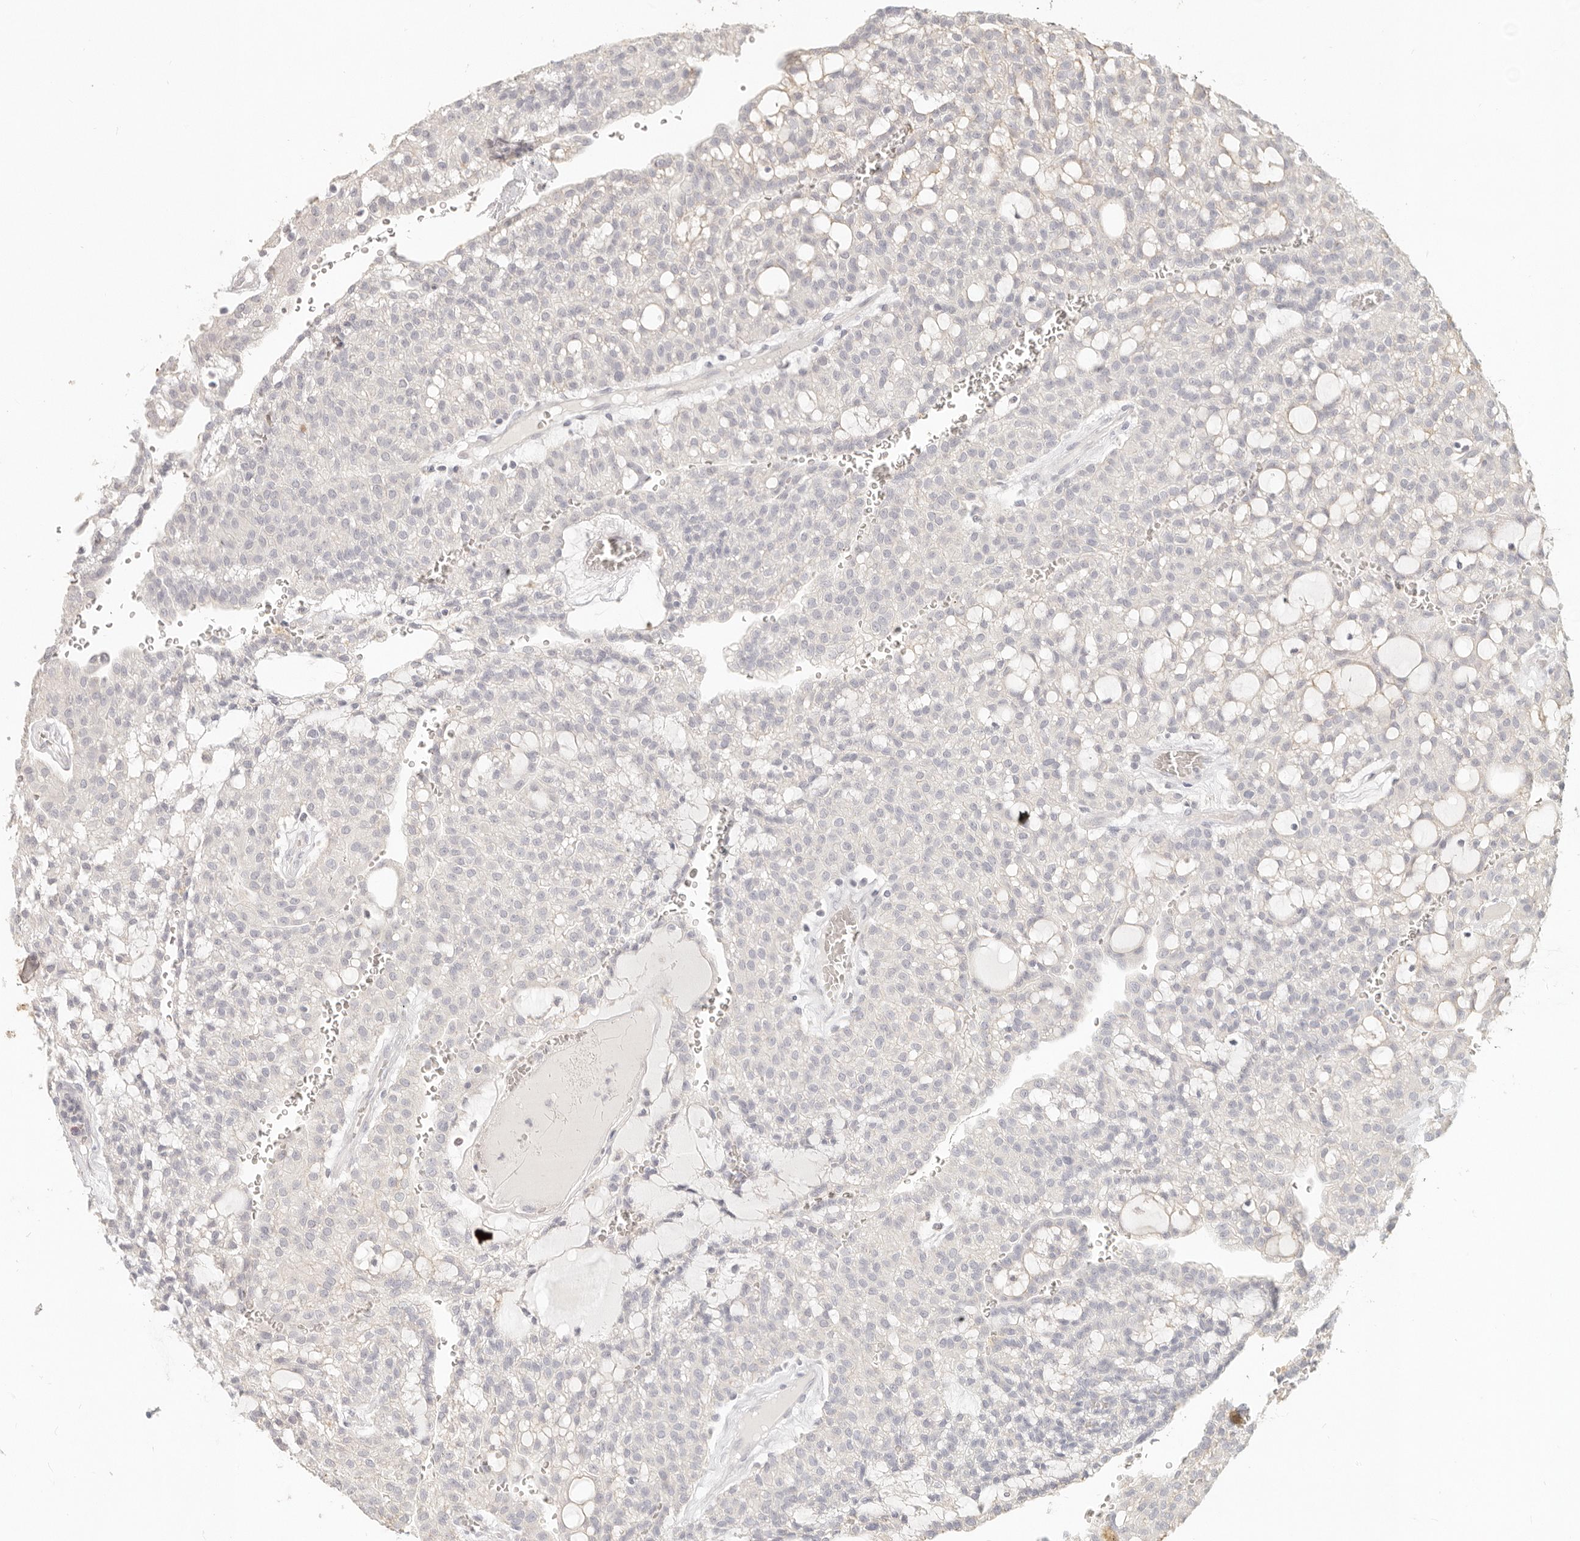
{"staining": {"intensity": "negative", "quantity": "none", "location": "none"}, "tissue": "renal cancer", "cell_type": "Tumor cells", "image_type": "cancer", "snomed": [{"axis": "morphology", "description": "Adenocarcinoma, NOS"}, {"axis": "topography", "description": "Kidney"}], "caption": "DAB (3,3'-diaminobenzidine) immunohistochemical staining of renal cancer (adenocarcinoma) reveals no significant staining in tumor cells.", "gene": "EPCAM", "patient": {"sex": "male", "age": 63}}